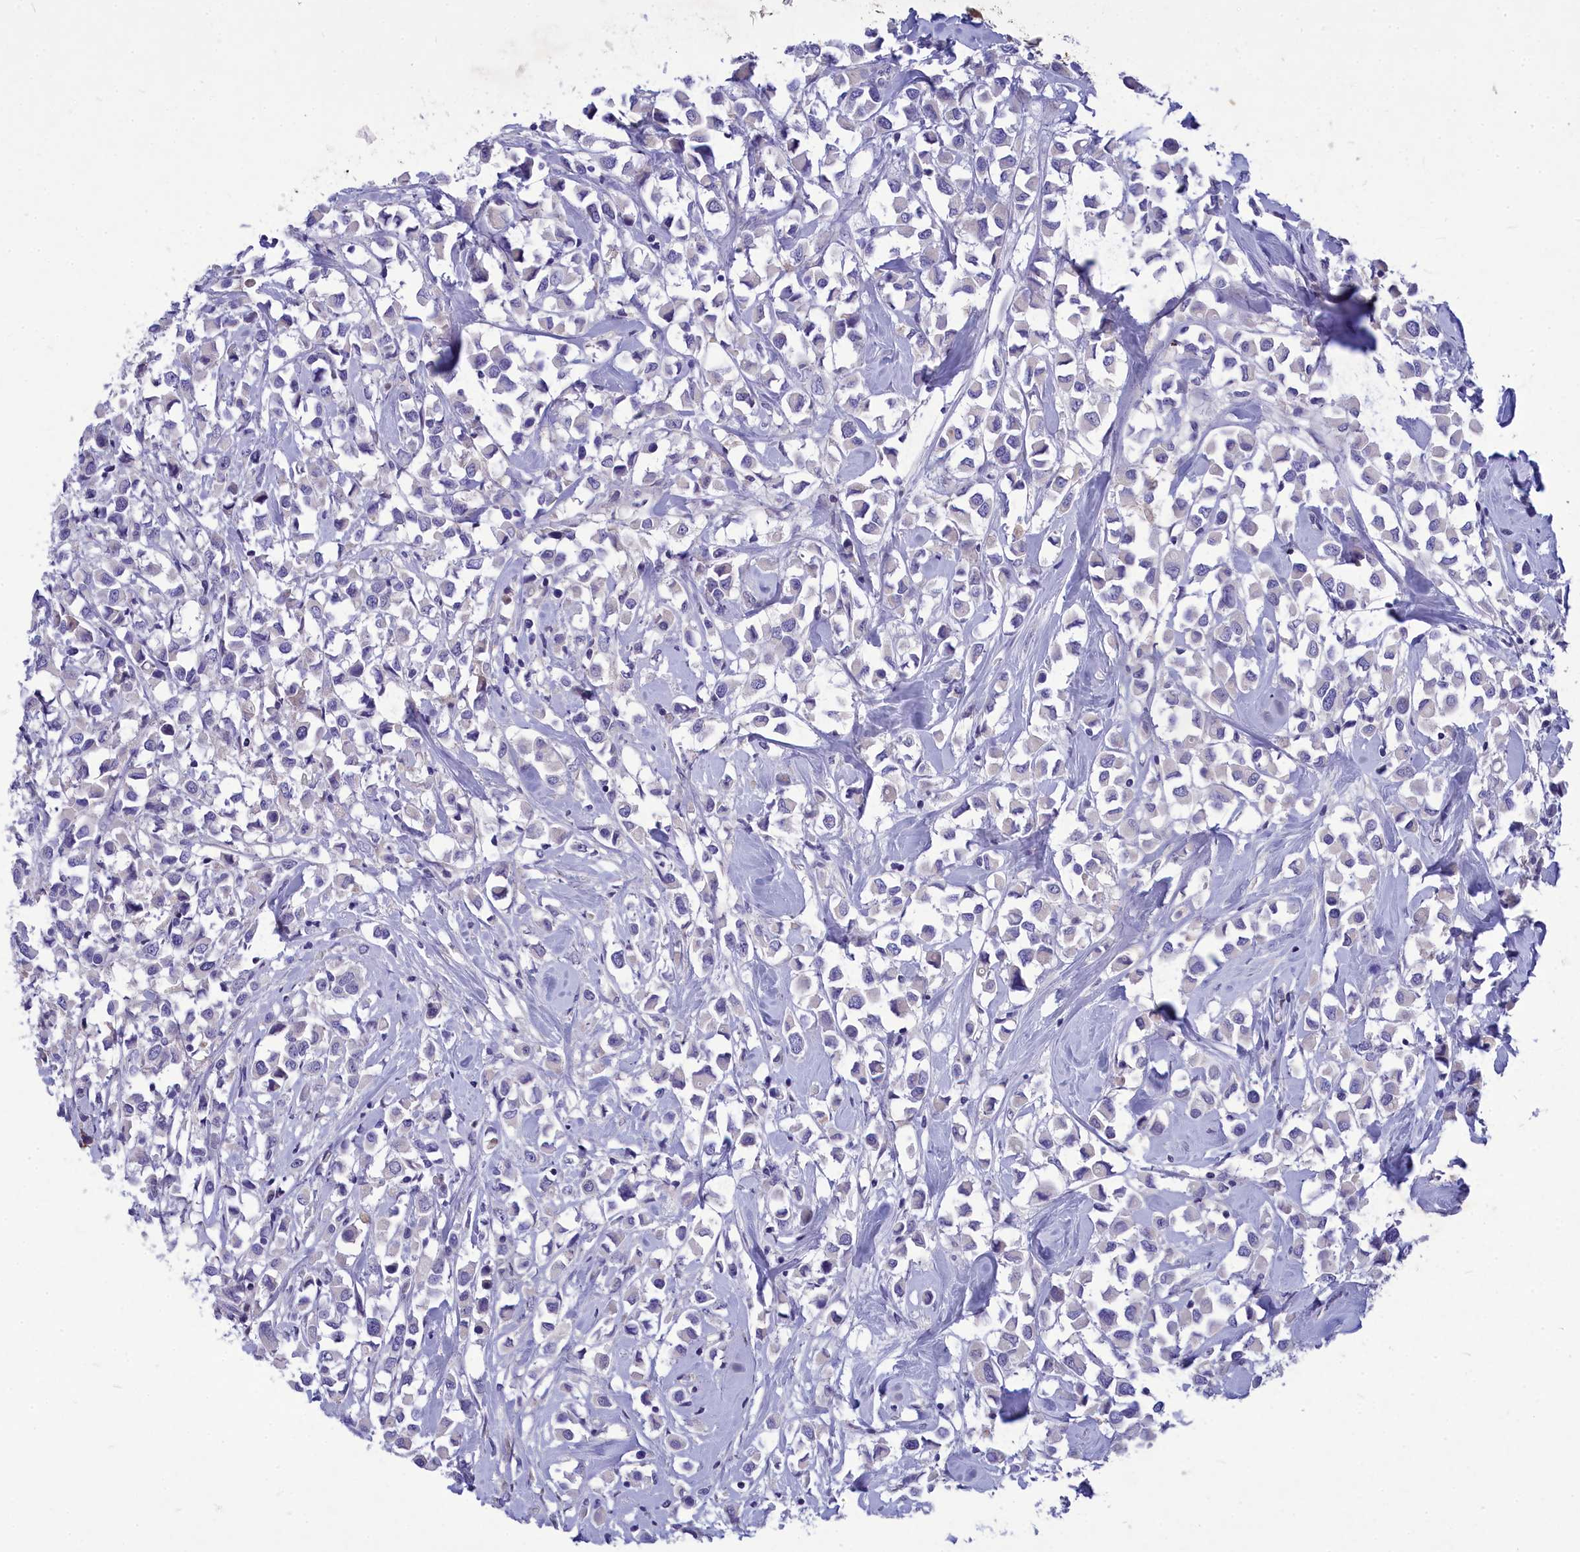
{"staining": {"intensity": "negative", "quantity": "none", "location": "none"}, "tissue": "breast cancer", "cell_type": "Tumor cells", "image_type": "cancer", "snomed": [{"axis": "morphology", "description": "Duct carcinoma"}, {"axis": "topography", "description": "Breast"}], "caption": "Immunohistochemistry (IHC) photomicrograph of neoplastic tissue: infiltrating ductal carcinoma (breast) stained with DAB displays no significant protein staining in tumor cells.", "gene": "DEFB119", "patient": {"sex": "female", "age": 61}}